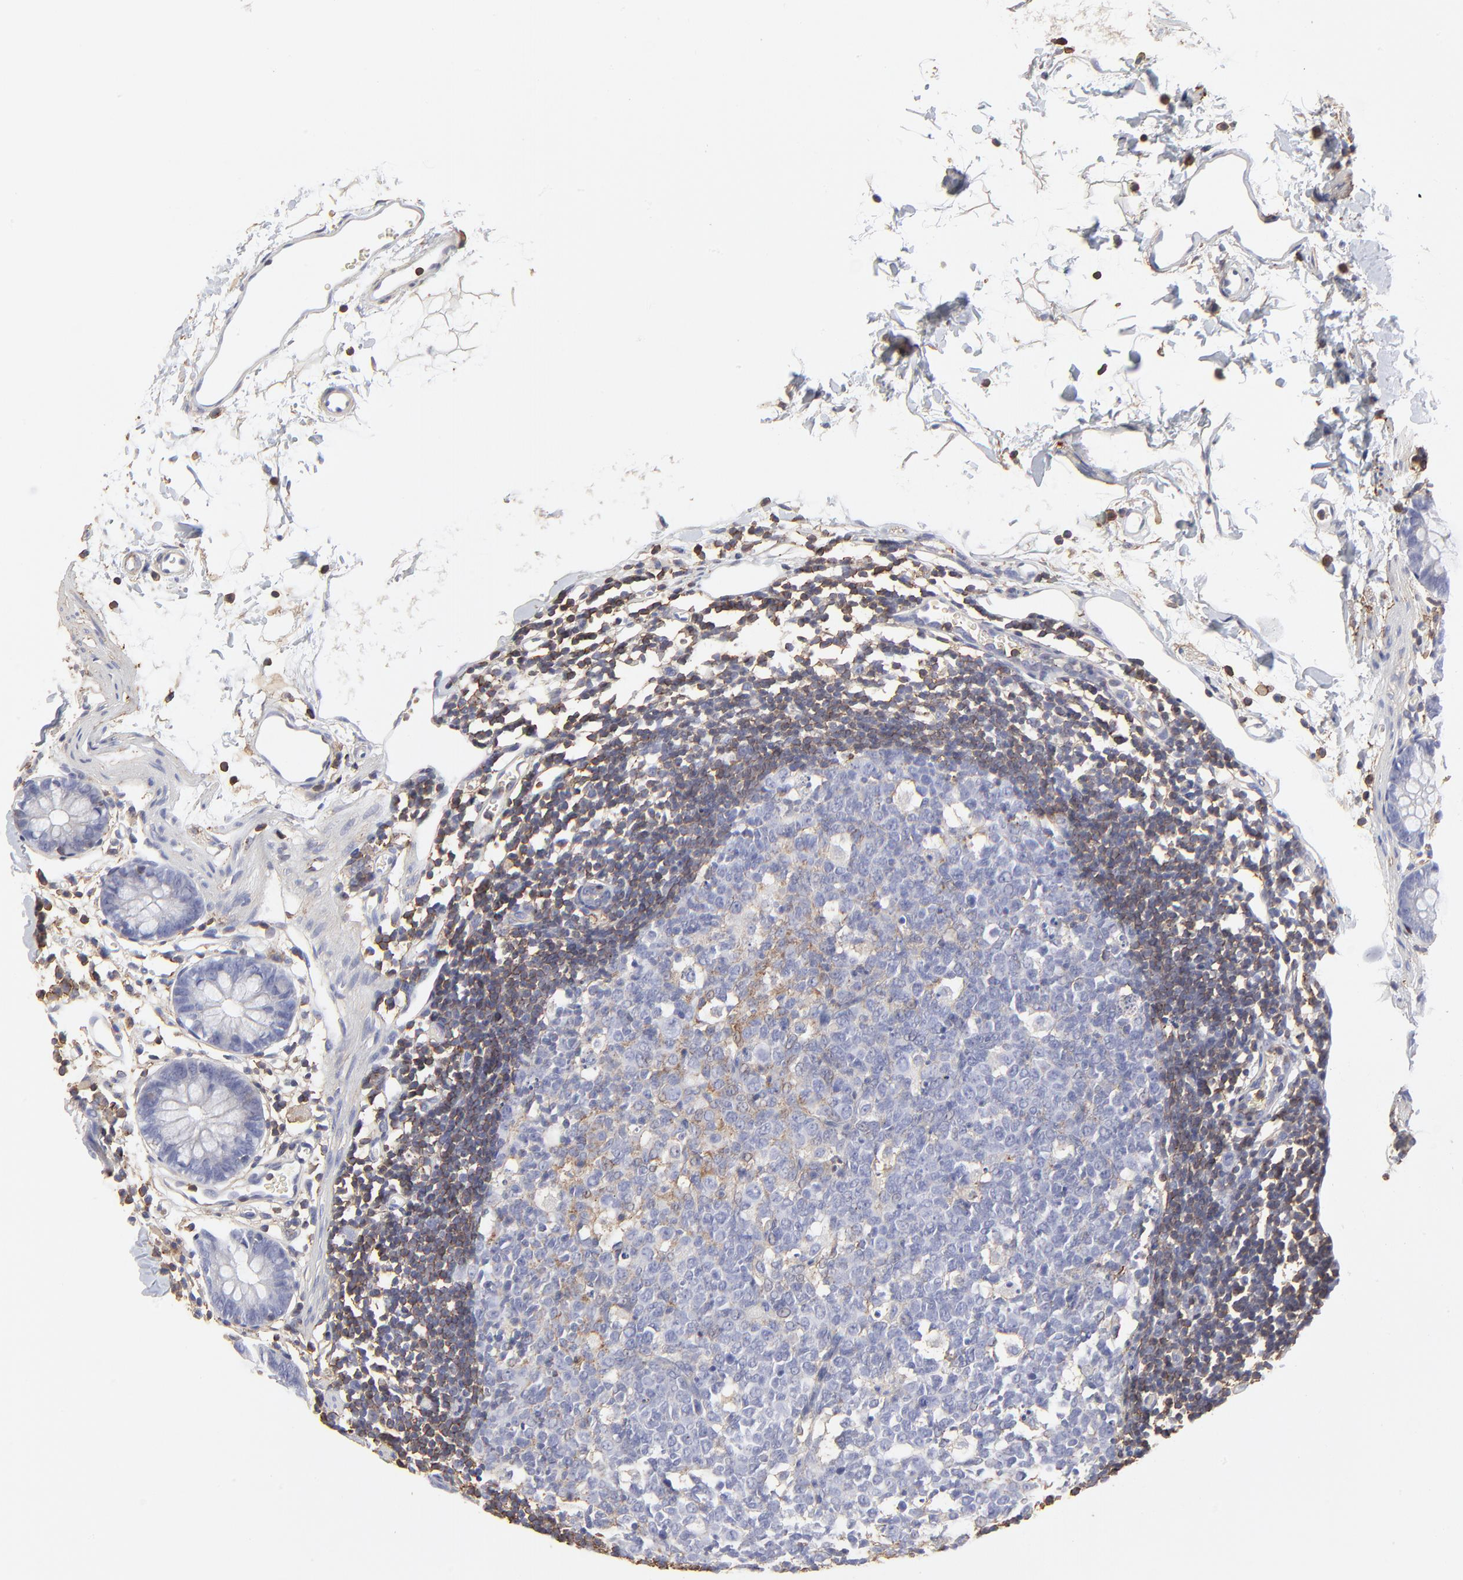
{"staining": {"intensity": "negative", "quantity": "none", "location": "none"}, "tissue": "colon", "cell_type": "Endothelial cells", "image_type": "normal", "snomed": [{"axis": "morphology", "description": "Normal tissue, NOS"}, {"axis": "topography", "description": "Colon"}], "caption": "This is an immunohistochemistry histopathology image of unremarkable human colon. There is no expression in endothelial cells.", "gene": "ANXA6", "patient": {"sex": "male", "age": 14}}